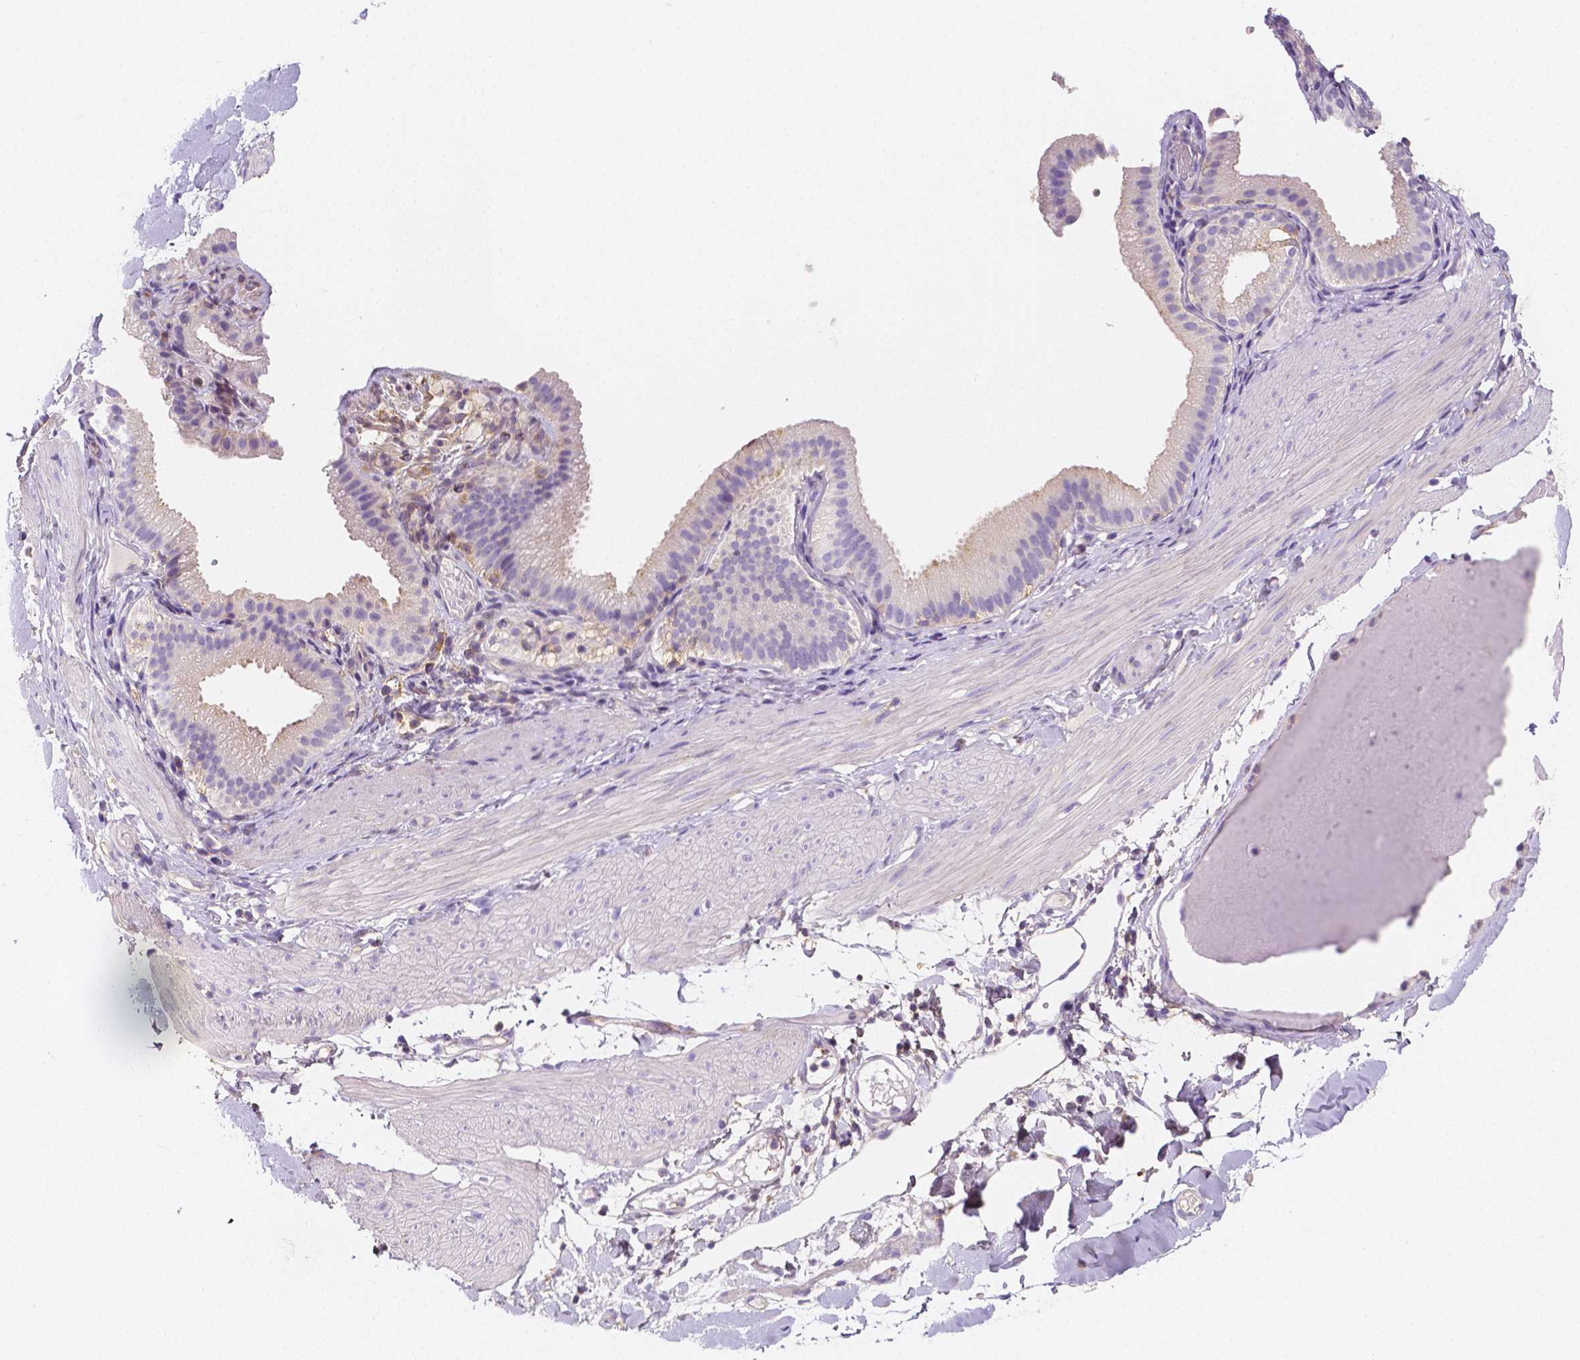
{"staining": {"intensity": "negative", "quantity": "none", "location": "none"}, "tissue": "adipose tissue", "cell_type": "Adipocytes", "image_type": "normal", "snomed": [{"axis": "morphology", "description": "Normal tissue, NOS"}, {"axis": "topography", "description": "Gallbladder"}, {"axis": "topography", "description": "Peripheral nerve tissue"}], "caption": "IHC histopathology image of unremarkable human adipose tissue stained for a protein (brown), which shows no expression in adipocytes. (Immunohistochemistry (ihc), brightfield microscopy, high magnification).", "gene": "GABRD", "patient": {"sex": "female", "age": 45}}